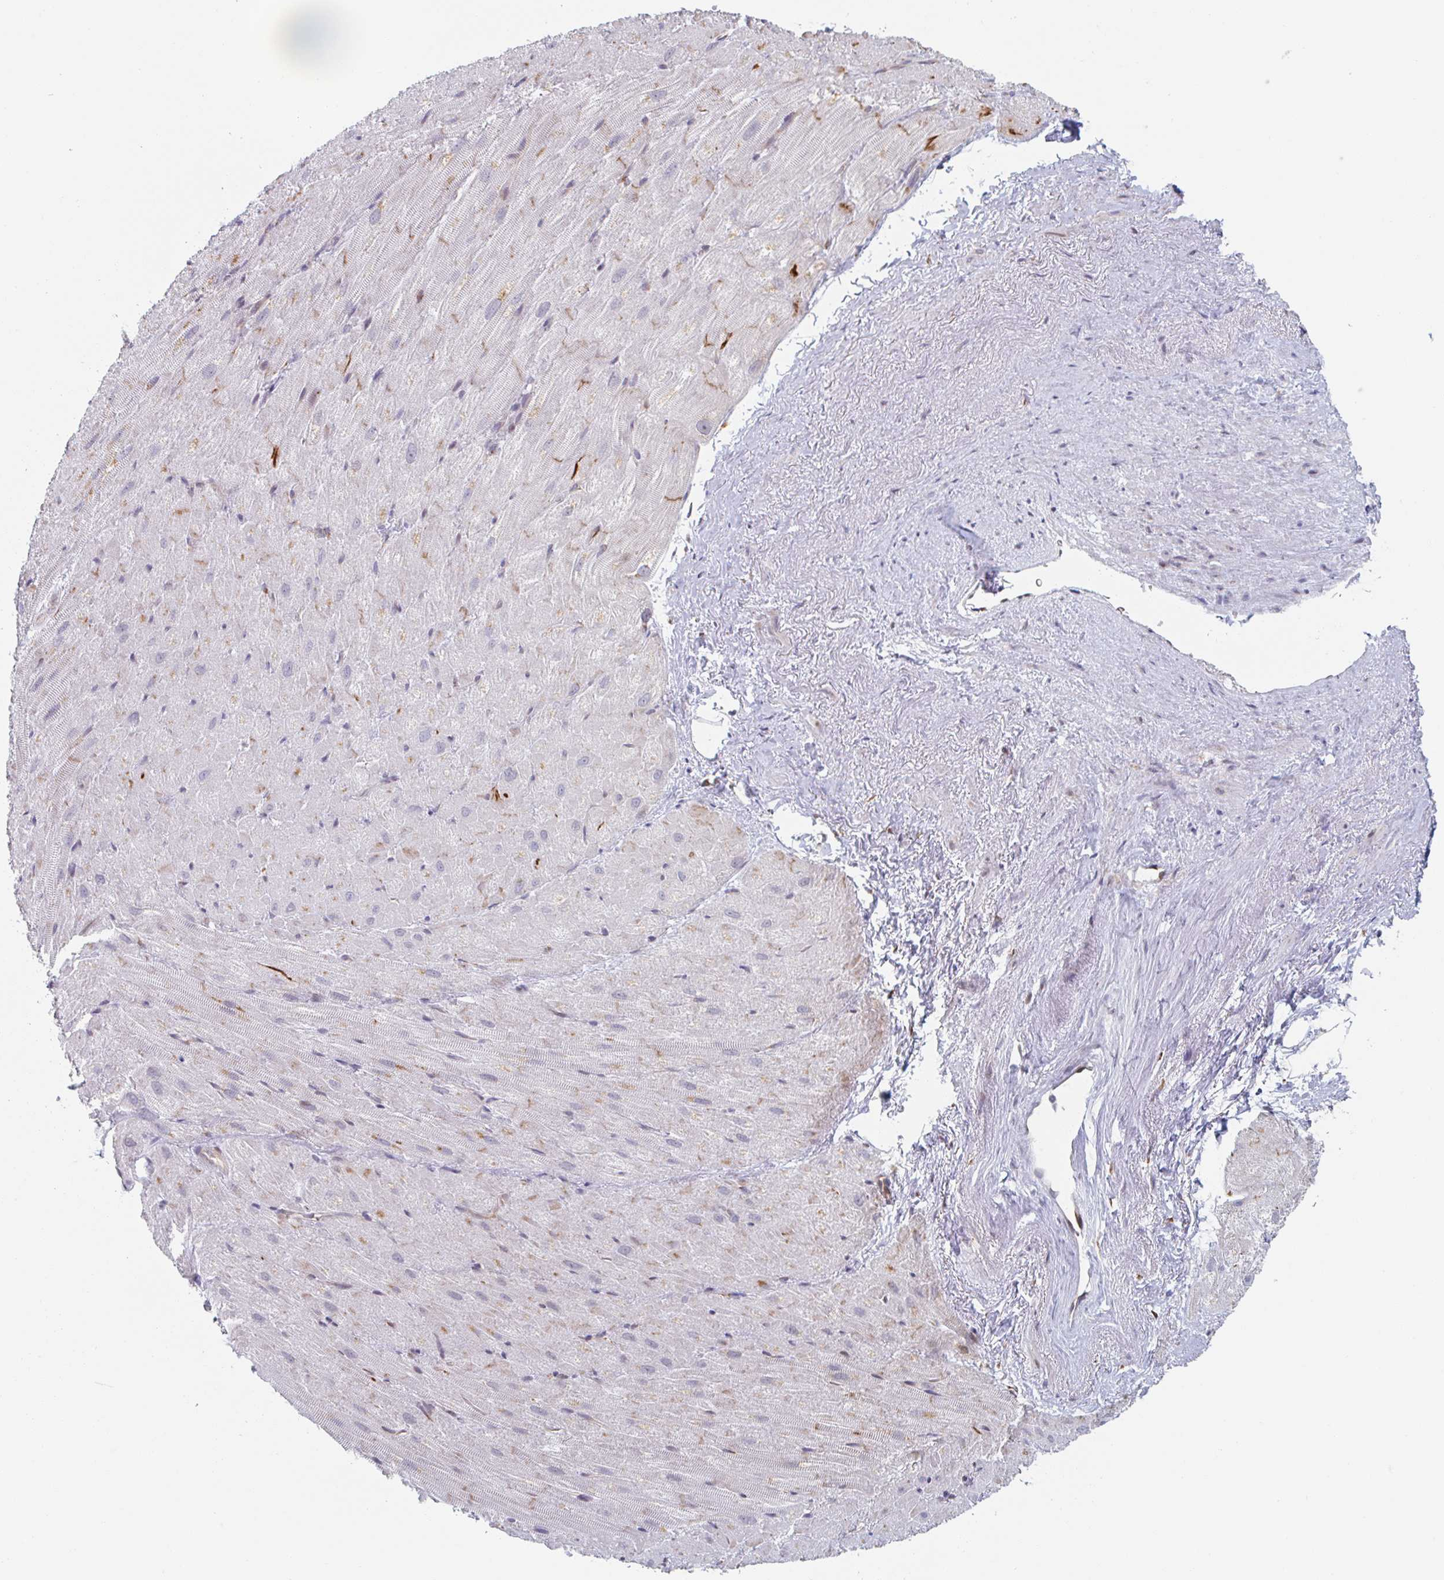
{"staining": {"intensity": "moderate", "quantity": "<25%", "location": "cytoplasmic/membranous"}, "tissue": "heart muscle", "cell_type": "Cardiomyocytes", "image_type": "normal", "snomed": [{"axis": "morphology", "description": "Normal tissue, NOS"}, {"axis": "topography", "description": "Heart"}], "caption": "IHC photomicrograph of normal heart muscle stained for a protein (brown), which exhibits low levels of moderate cytoplasmic/membranous positivity in approximately <25% of cardiomyocytes.", "gene": "TRAPPC10", "patient": {"sex": "male", "age": 62}}